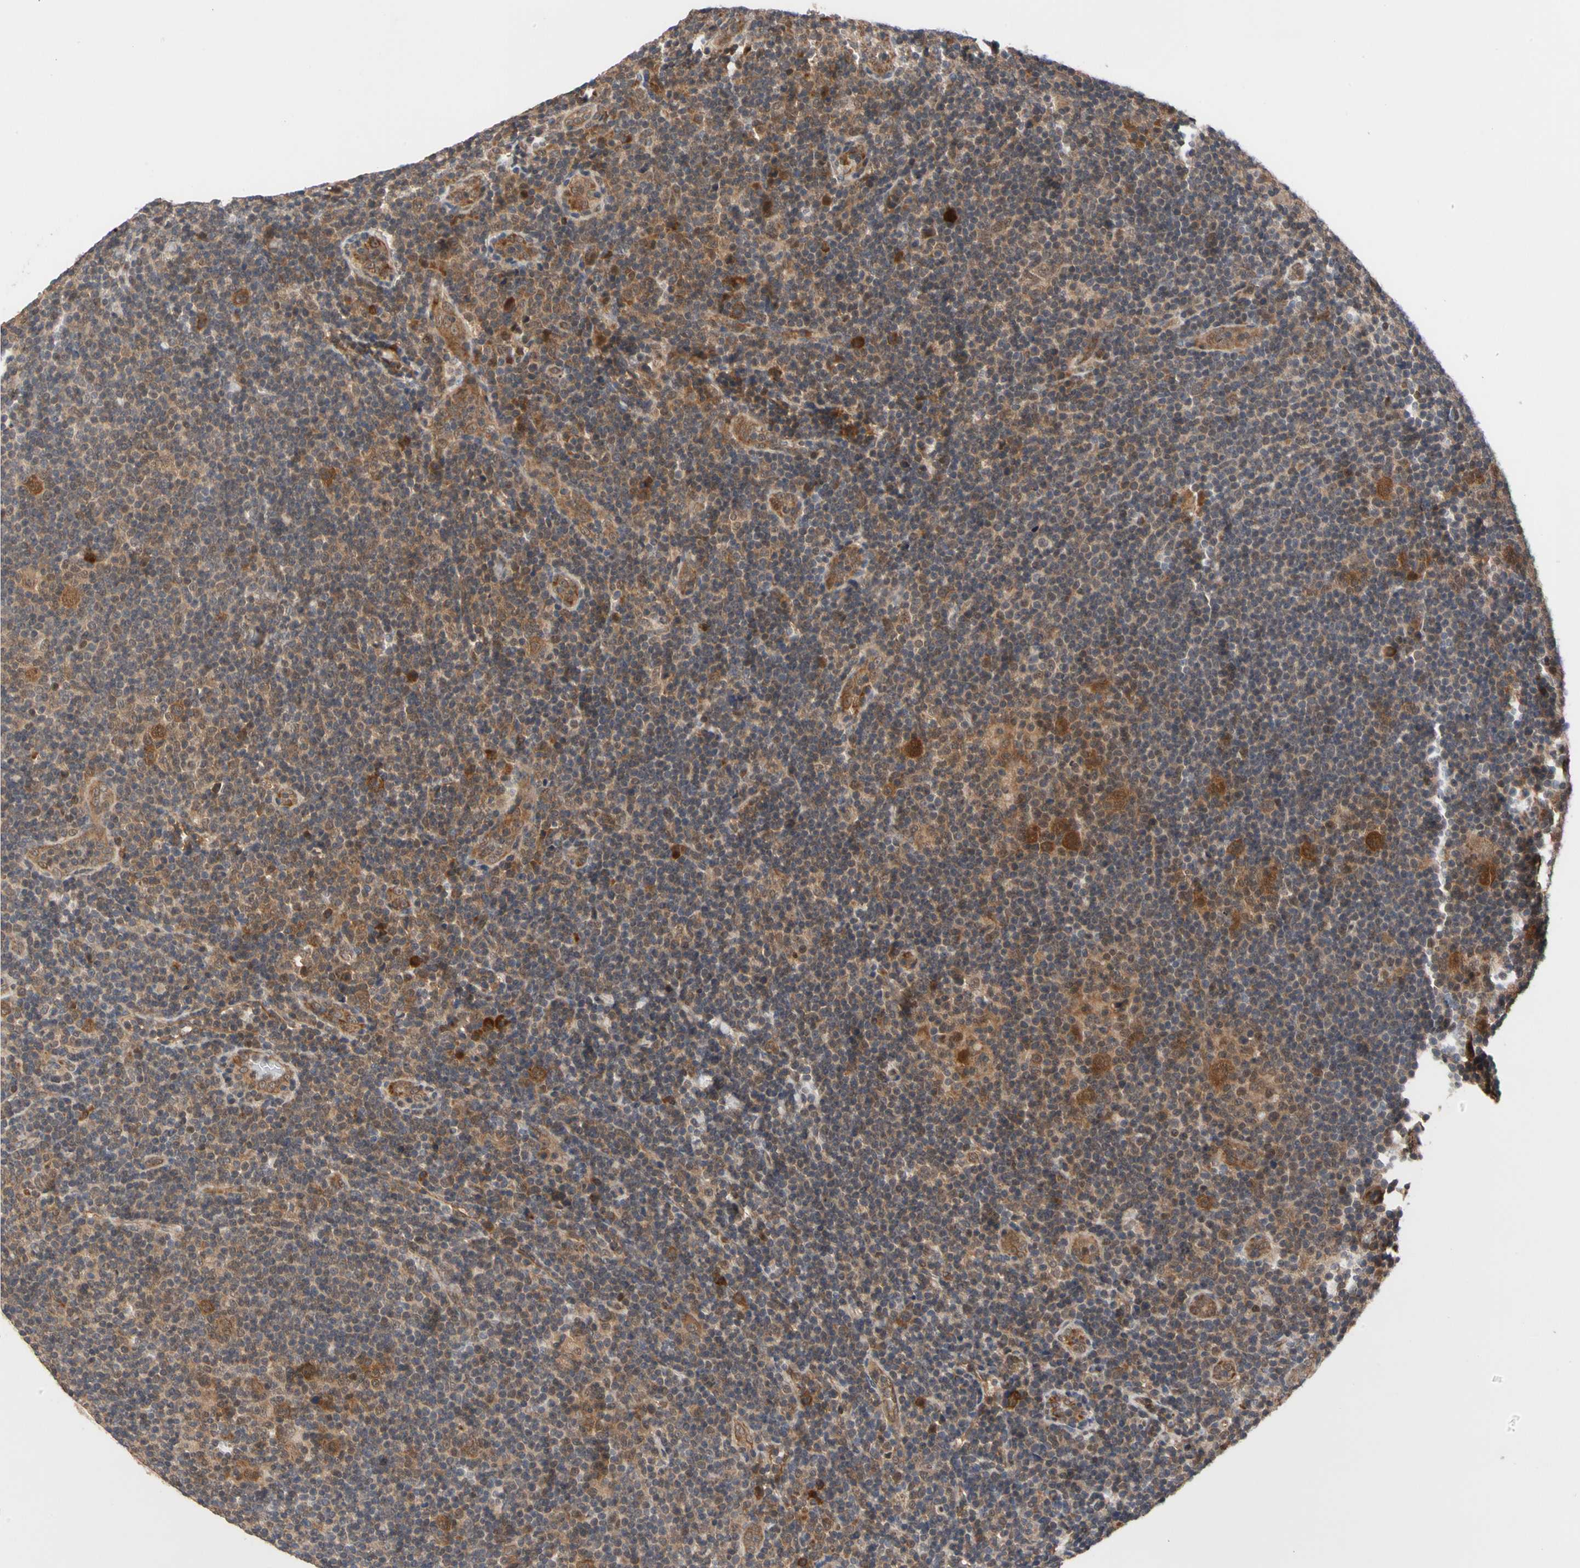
{"staining": {"intensity": "moderate", "quantity": ">75%", "location": "cytoplasmic/membranous,nuclear"}, "tissue": "lymphoma", "cell_type": "Tumor cells", "image_type": "cancer", "snomed": [{"axis": "morphology", "description": "Hodgkin's disease, NOS"}, {"axis": "topography", "description": "Lymph node"}], "caption": "DAB immunohistochemical staining of Hodgkin's disease exhibits moderate cytoplasmic/membranous and nuclear protein staining in approximately >75% of tumor cells. (DAB (3,3'-diaminobenzidine) IHC, brown staining for protein, blue staining for nuclei).", "gene": "CYTIP", "patient": {"sex": "female", "age": 57}}